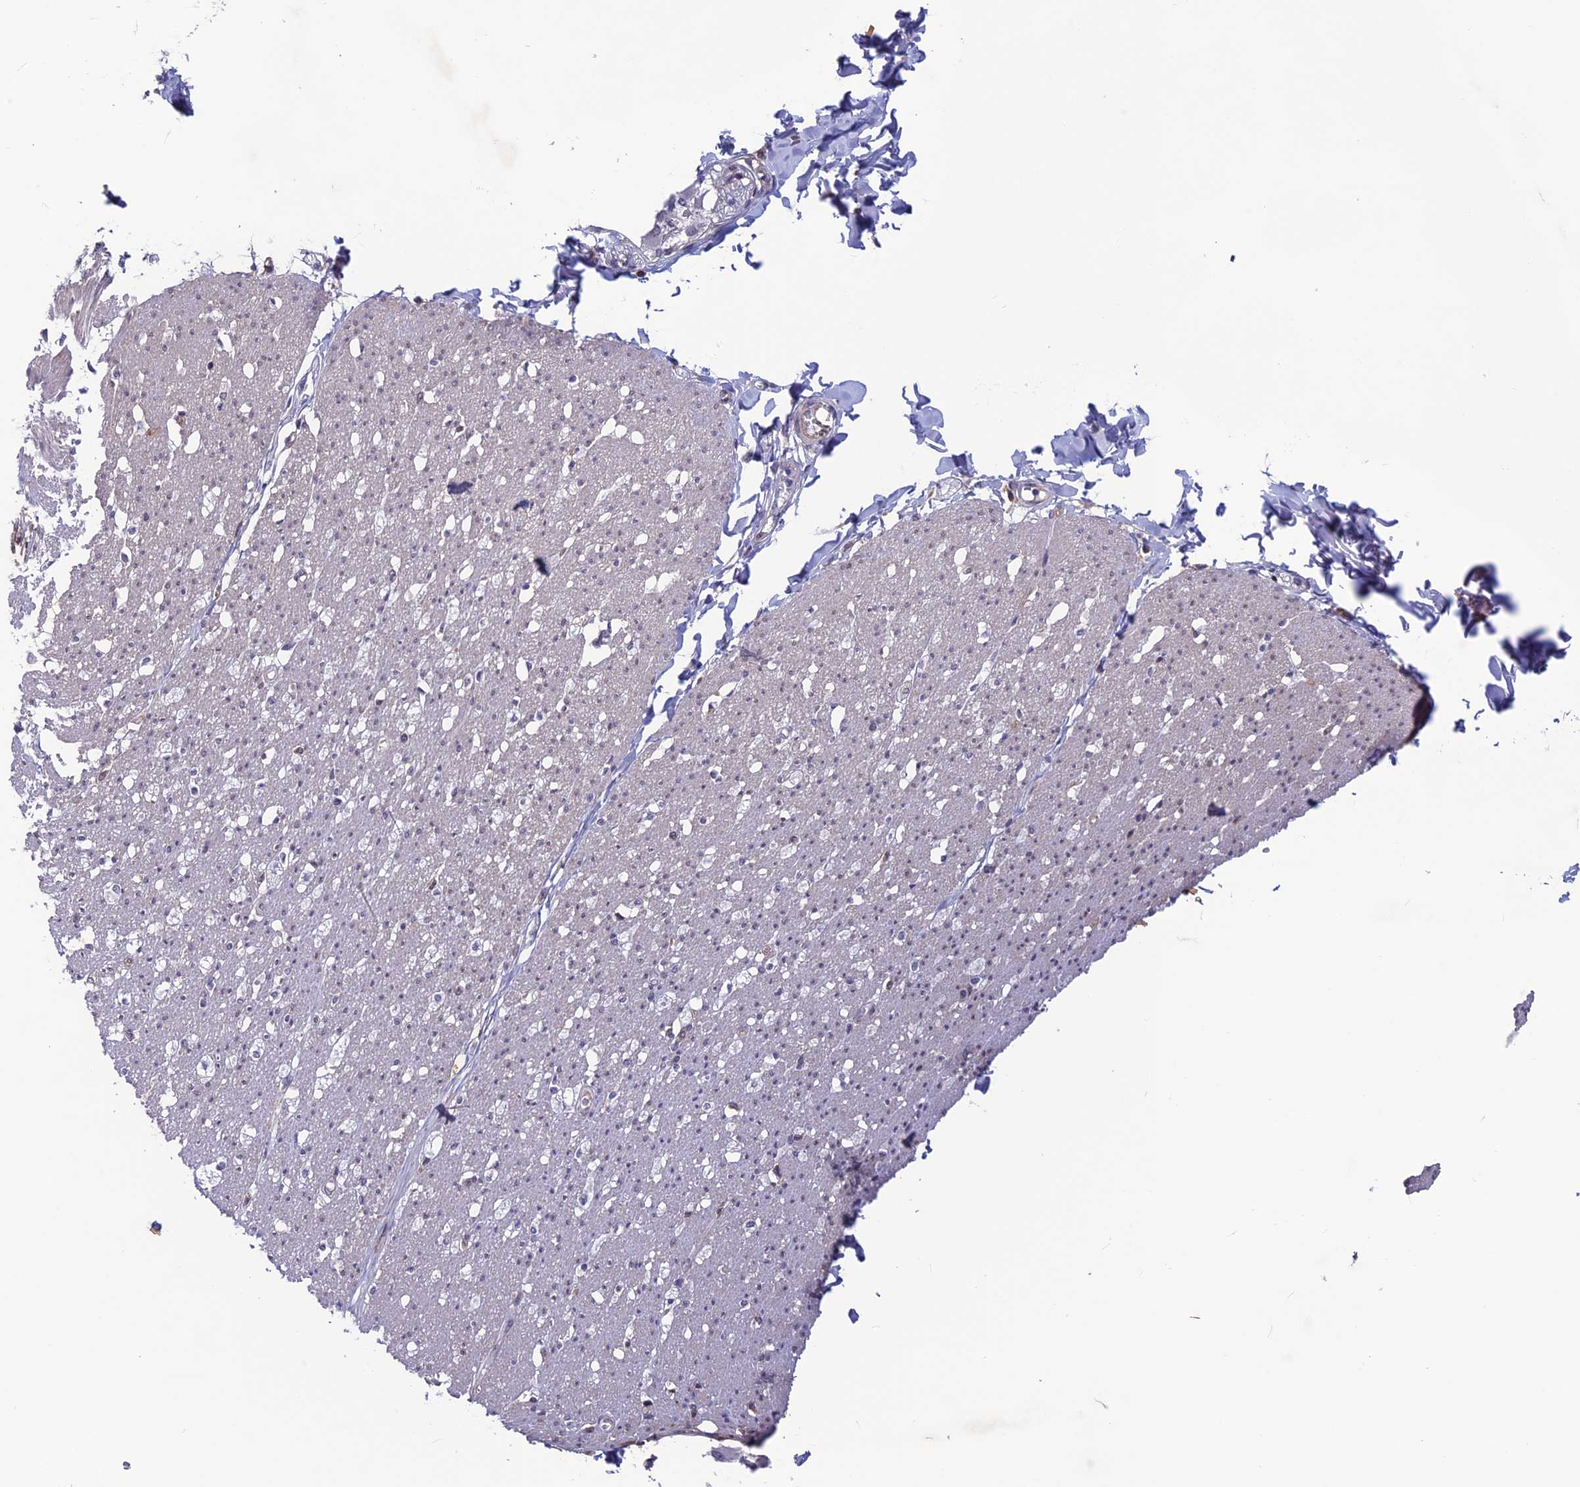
{"staining": {"intensity": "weak", "quantity": "25%-75%", "location": "nuclear"}, "tissue": "smooth muscle", "cell_type": "Smooth muscle cells", "image_type": "normal", "snomed": [{"axis": "morphology", "description": "Normal tissue, NOS"}, {"axis": "morphology", "description": "Adenocarcinoma, NOS"}, {"axis": "topography", "description": "Colon"}, {"axis": "topography", "description": "Peripheral nerve tissue"}], "caption": "Immunohistochemistry (DAB) staining of normal human smooth muscle reveals weak nuclear protein staining in approximately 25%-75% of smooth muscle cells. Immunohistochemistry stains the protein of interest in brown and the nuclei are stained blue.", "gene": "FKBPL", "patient": {"sex": "male", "age": 14}}